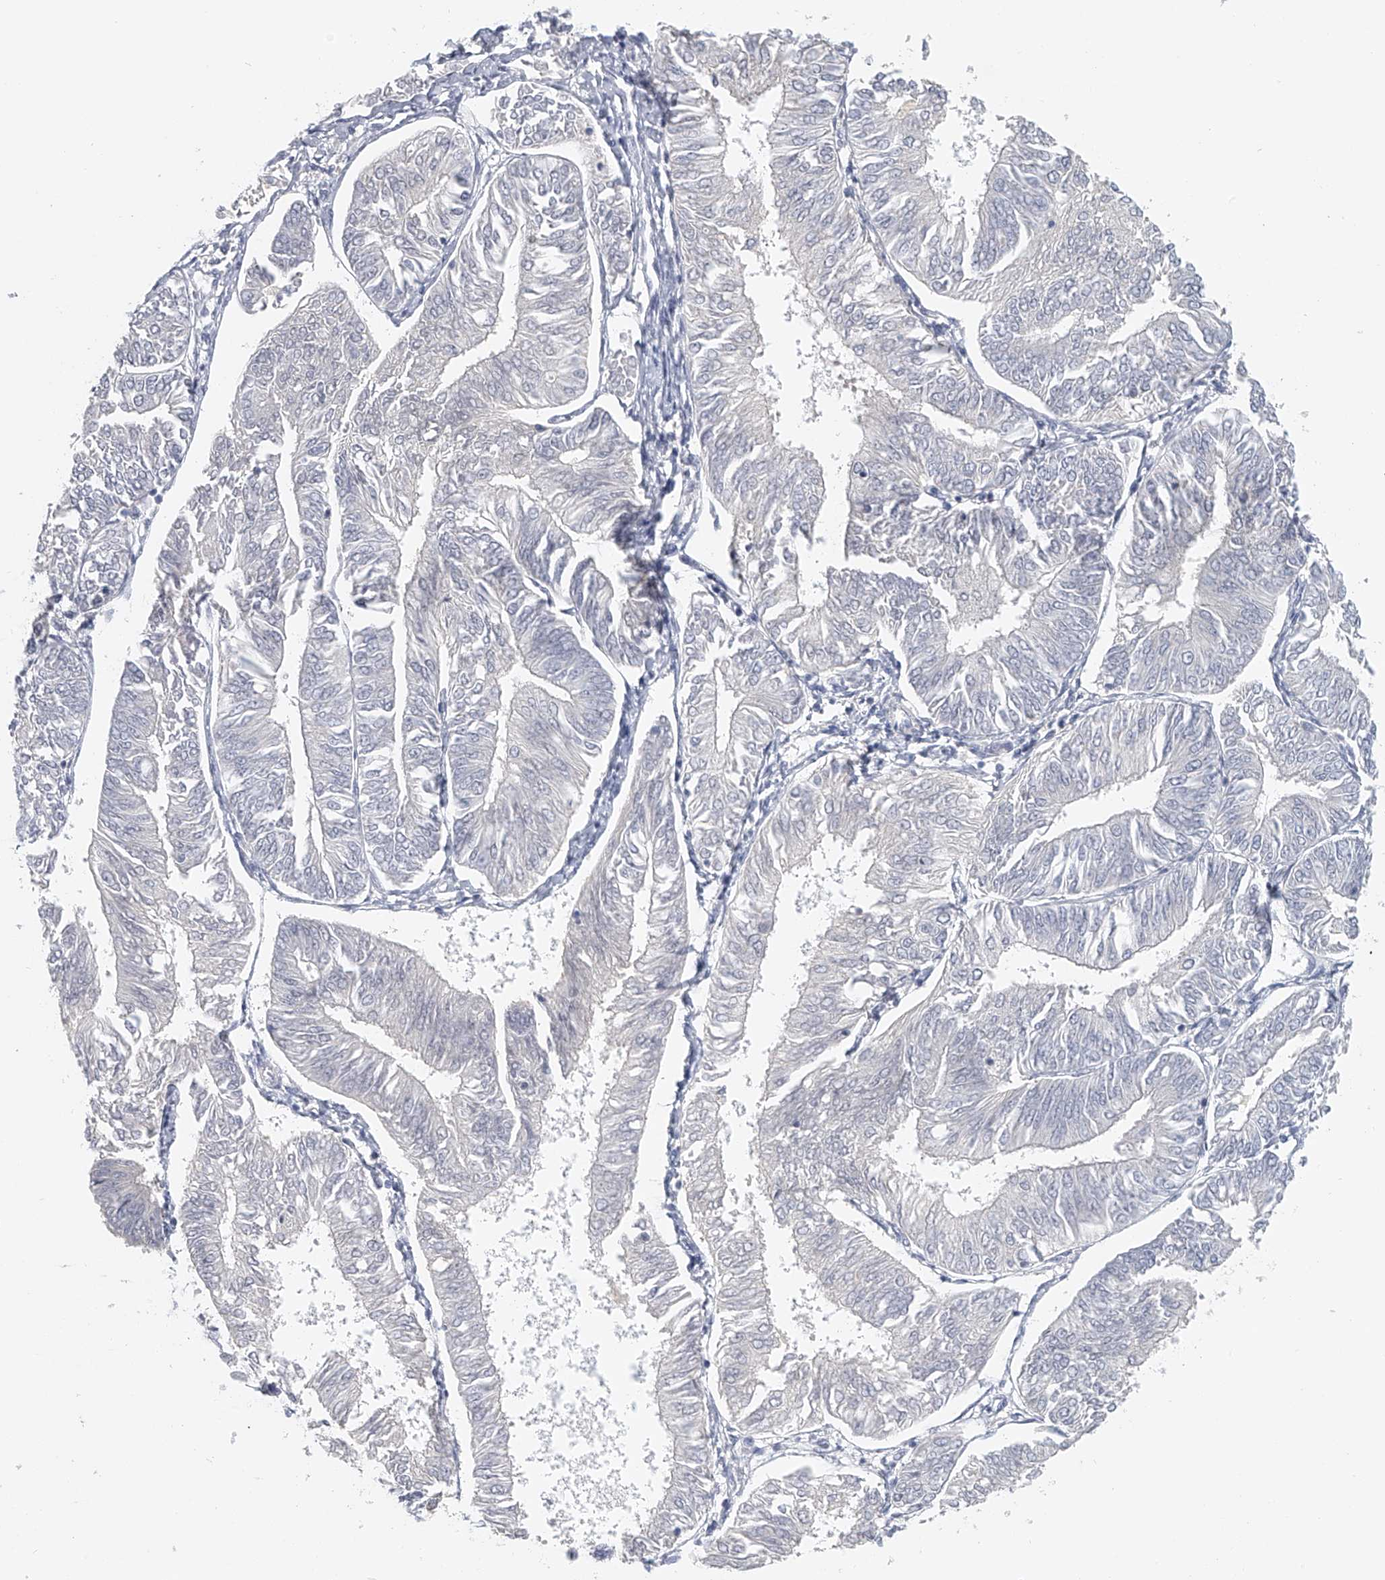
{"staining": {"intensity": "negative", "quantity": "none", "location": "none"}, "tissue": "endometrial cancer", "cell_type": "Tumor cells", "image_type": "cancer", "snomed": [{"axis": "morphology", "description": "Adenocarcinoma, NOS"}, {"axis": "topography", "description": "Endometrium"}], "caption": "Endometrial cancer (adenocarcinoma) was stained to show a protein in brown. There is no significant expression in tumor cells. Brightfield microscopy of immunohistochemistry stained with DAB (brown) and hematoxylin (blue), captured at high magnification.", "gene": "DDX43", "patient": {"sex": "female", "age": 58}}